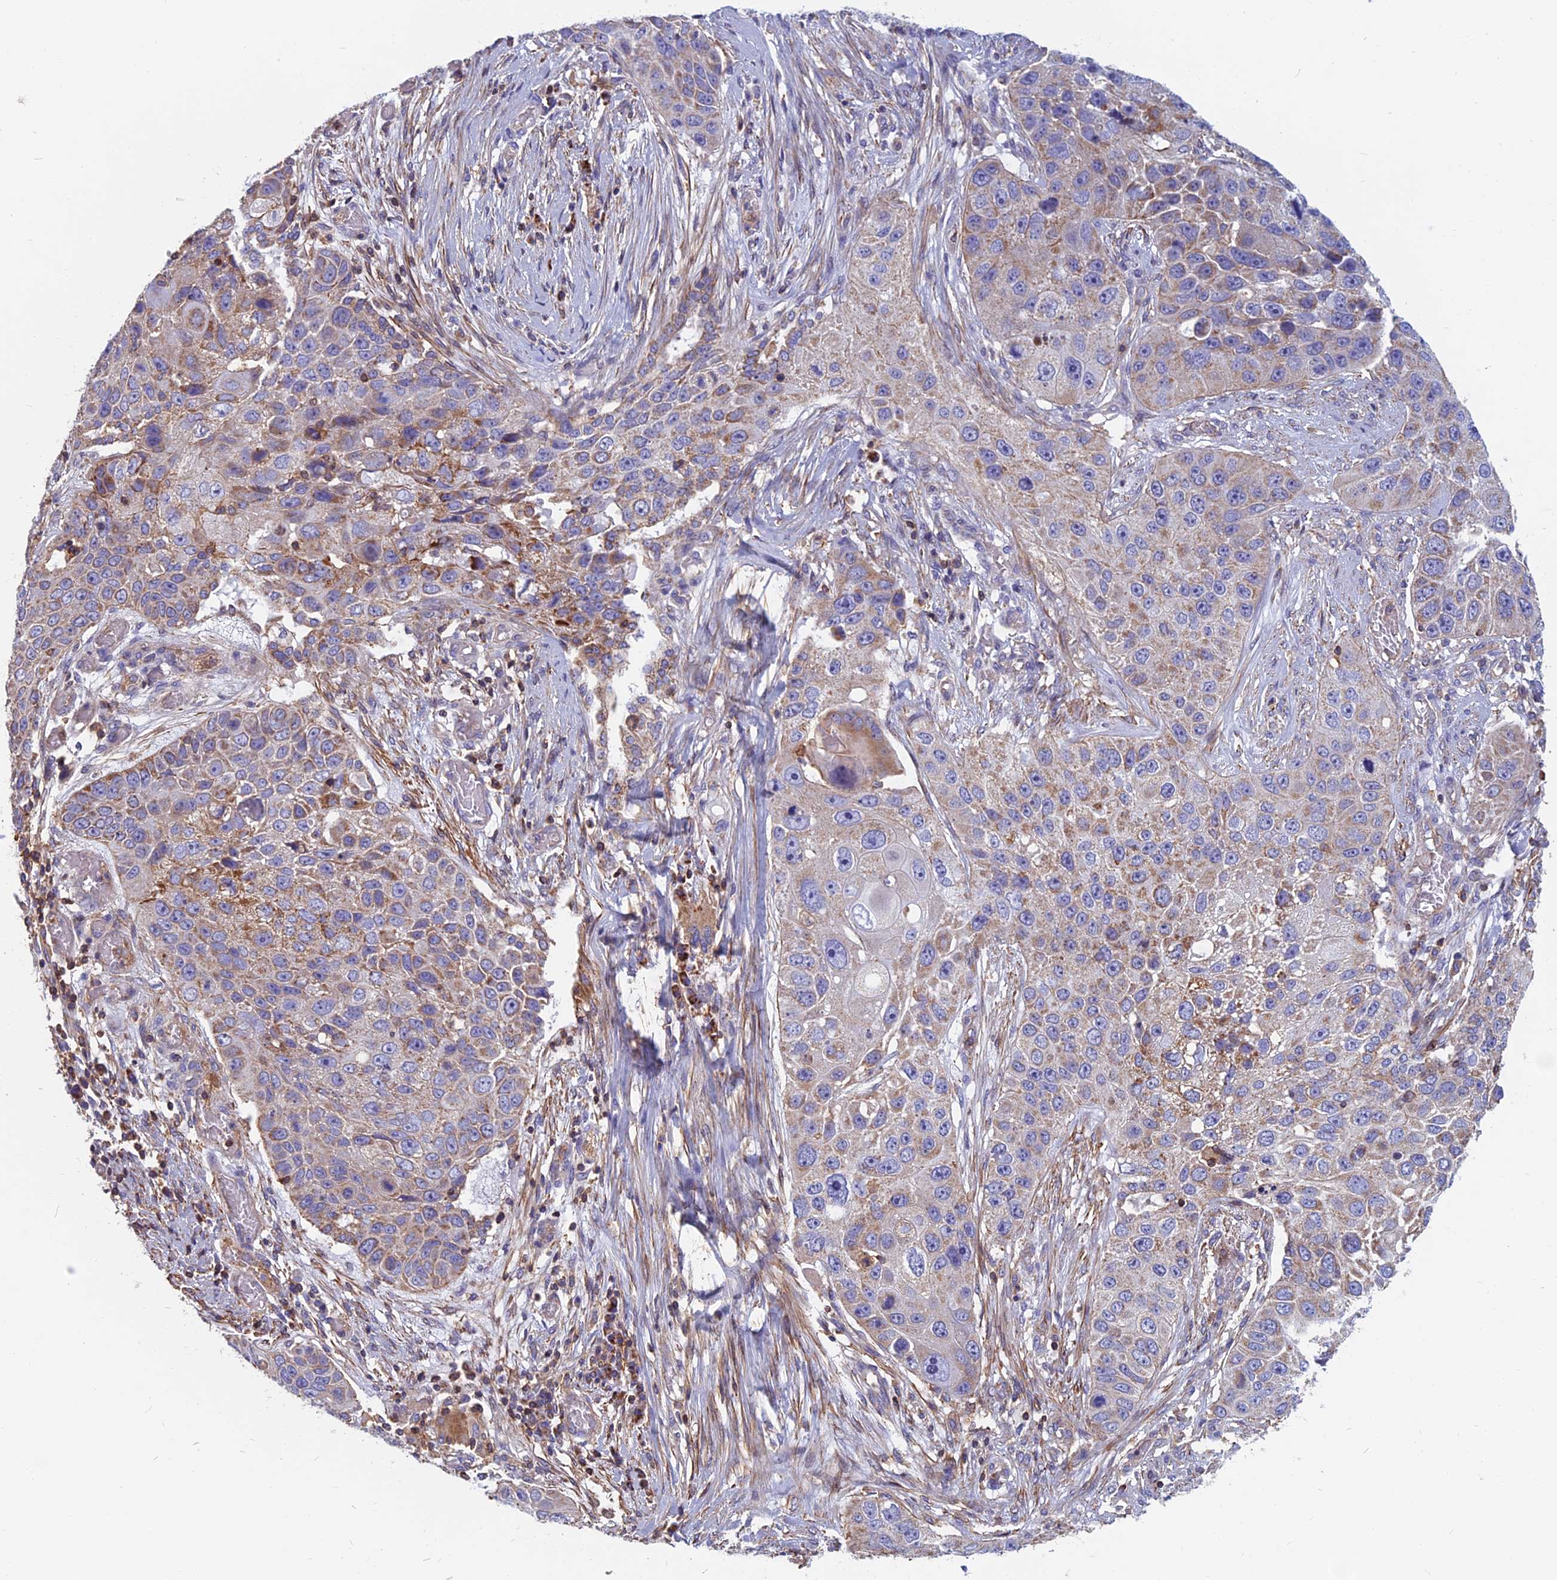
{"staining": {"intensity": "weak", "quantity": "25%-75%", "location": "cytoplasmic/membranous"}, "tissue": "lung cancer", "cell_type": "Tumor cells", "image_type": "cancer", "snomed": [{"axis": "morphology", "description": "Adenocarcinoma, NOS"}, {"axis": "topography", "description": "Lung"}], "caption": "About 25%-75% of tumor cells in lung adenocarcinoma display weak cytoplasmic/membranous protein expression as visualized by brown immunohistochemical staining.", "gene": "HSD17B8", "patient": {"sex": "male", "age": 64}}